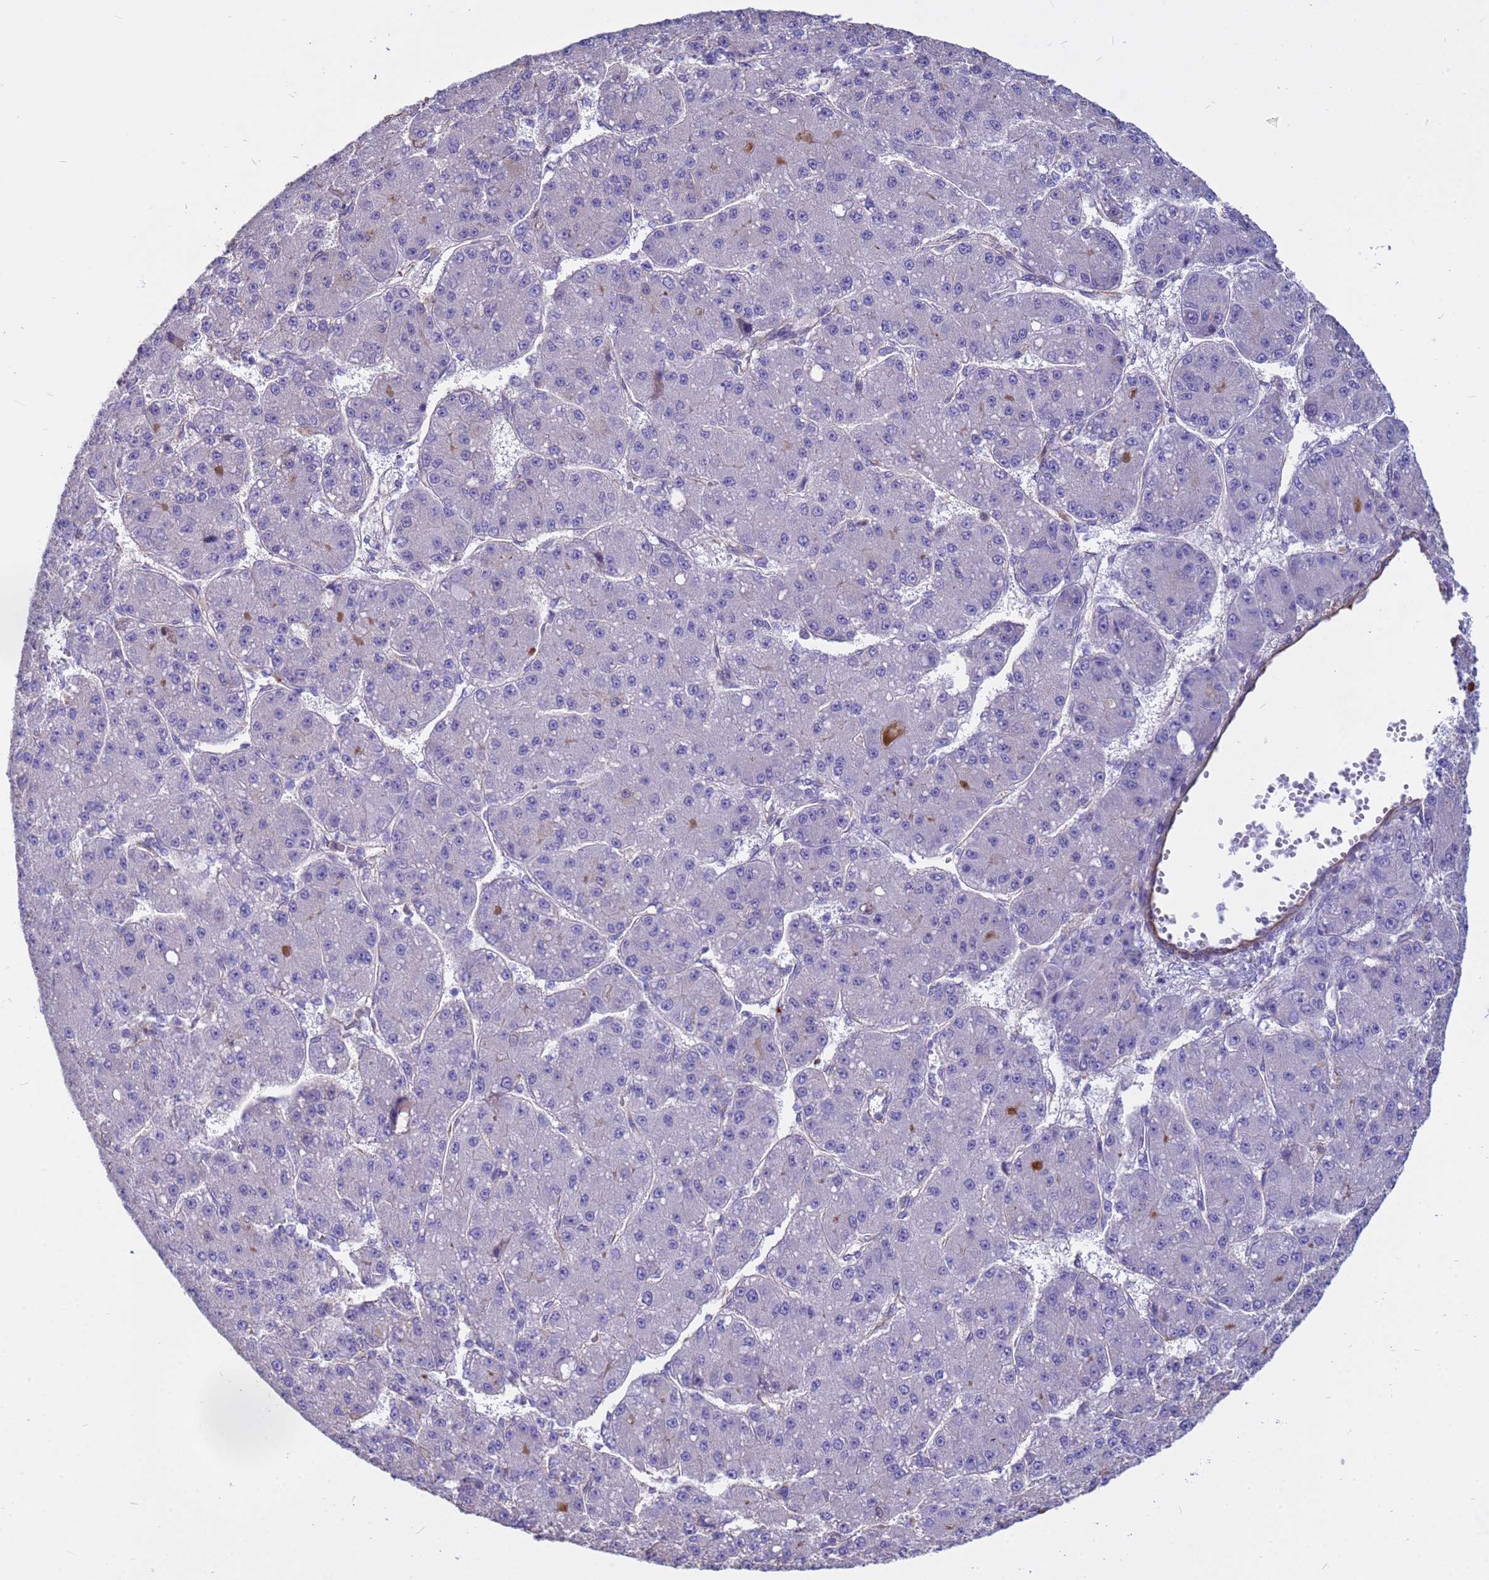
{"staining": {"intensity": "negative", "quantity": "none", "location": "none"}, "tissue": "liver cancer", "cell_type": "Tumor cells", "image_type": "cancer", "snomed": [{"axis": "morphology", "description": "Carcinoma, Hepatocellular, NOS"}, {"axis": "topography", "description": "Liver"}], "caption": "IHC image of human liver hepatocellular carcinoma stained for a protein (brown), which exhibits no staining in tumor cells.", "gene": "TCEAL3", "patient": {"sex": "male", "age": 67}}